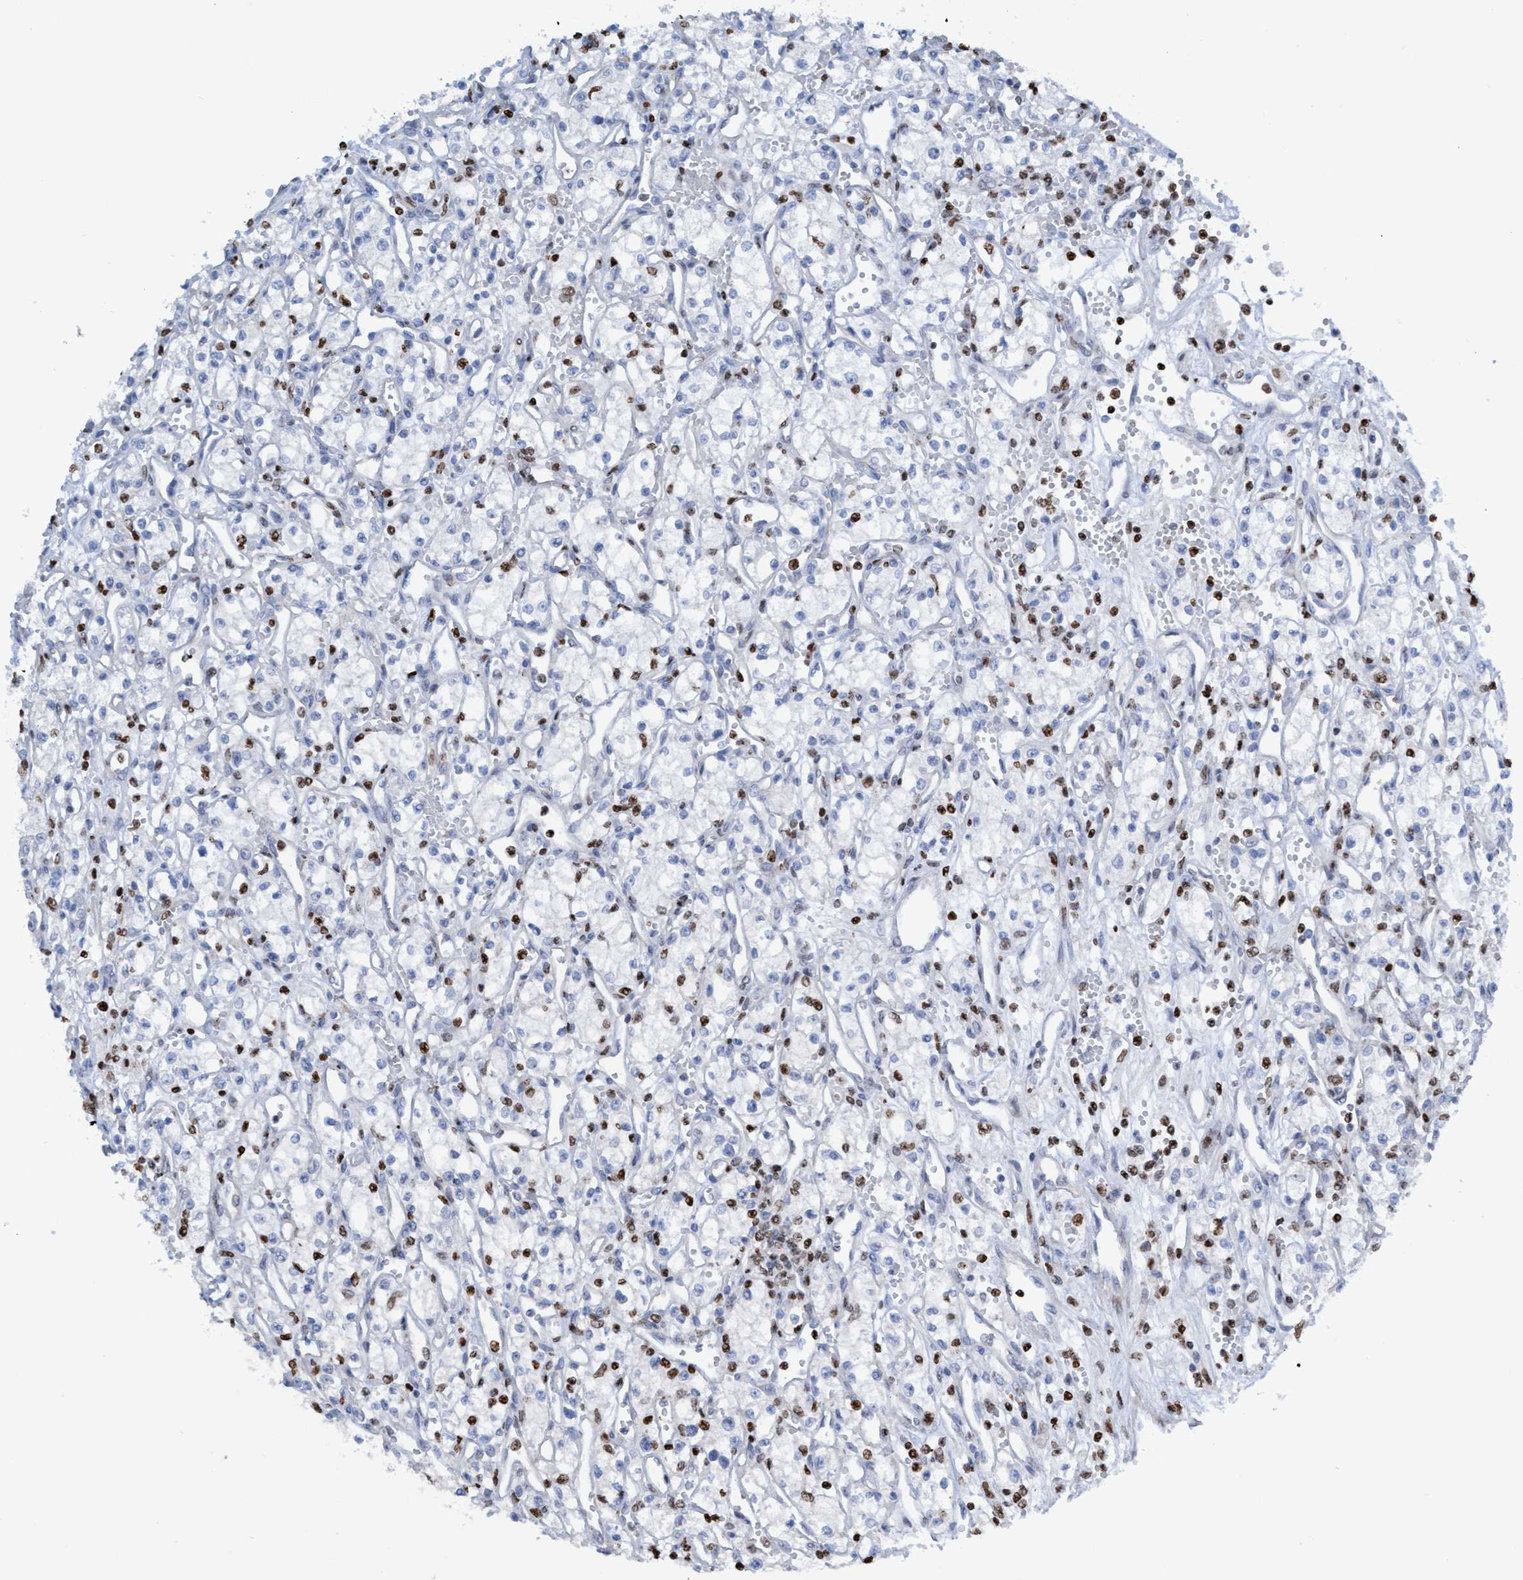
{"staining": {"intensity": "negative", "quantity": "none", "location": "none"}, "tissue": "renal cancer", "cell_type": "Tumor cells", "image_type": "cancer", "snomed": [{"axis": "morphology", "description": "Adenocarcinoma, NOS"}, {"axis": "topography", "description": "Kidney"}], "caption": "The micrograph exhibits no staining of tumor cells in renal cancer.", "gene": "CBX2", "patient": {"sex": "male", "age": 59}}